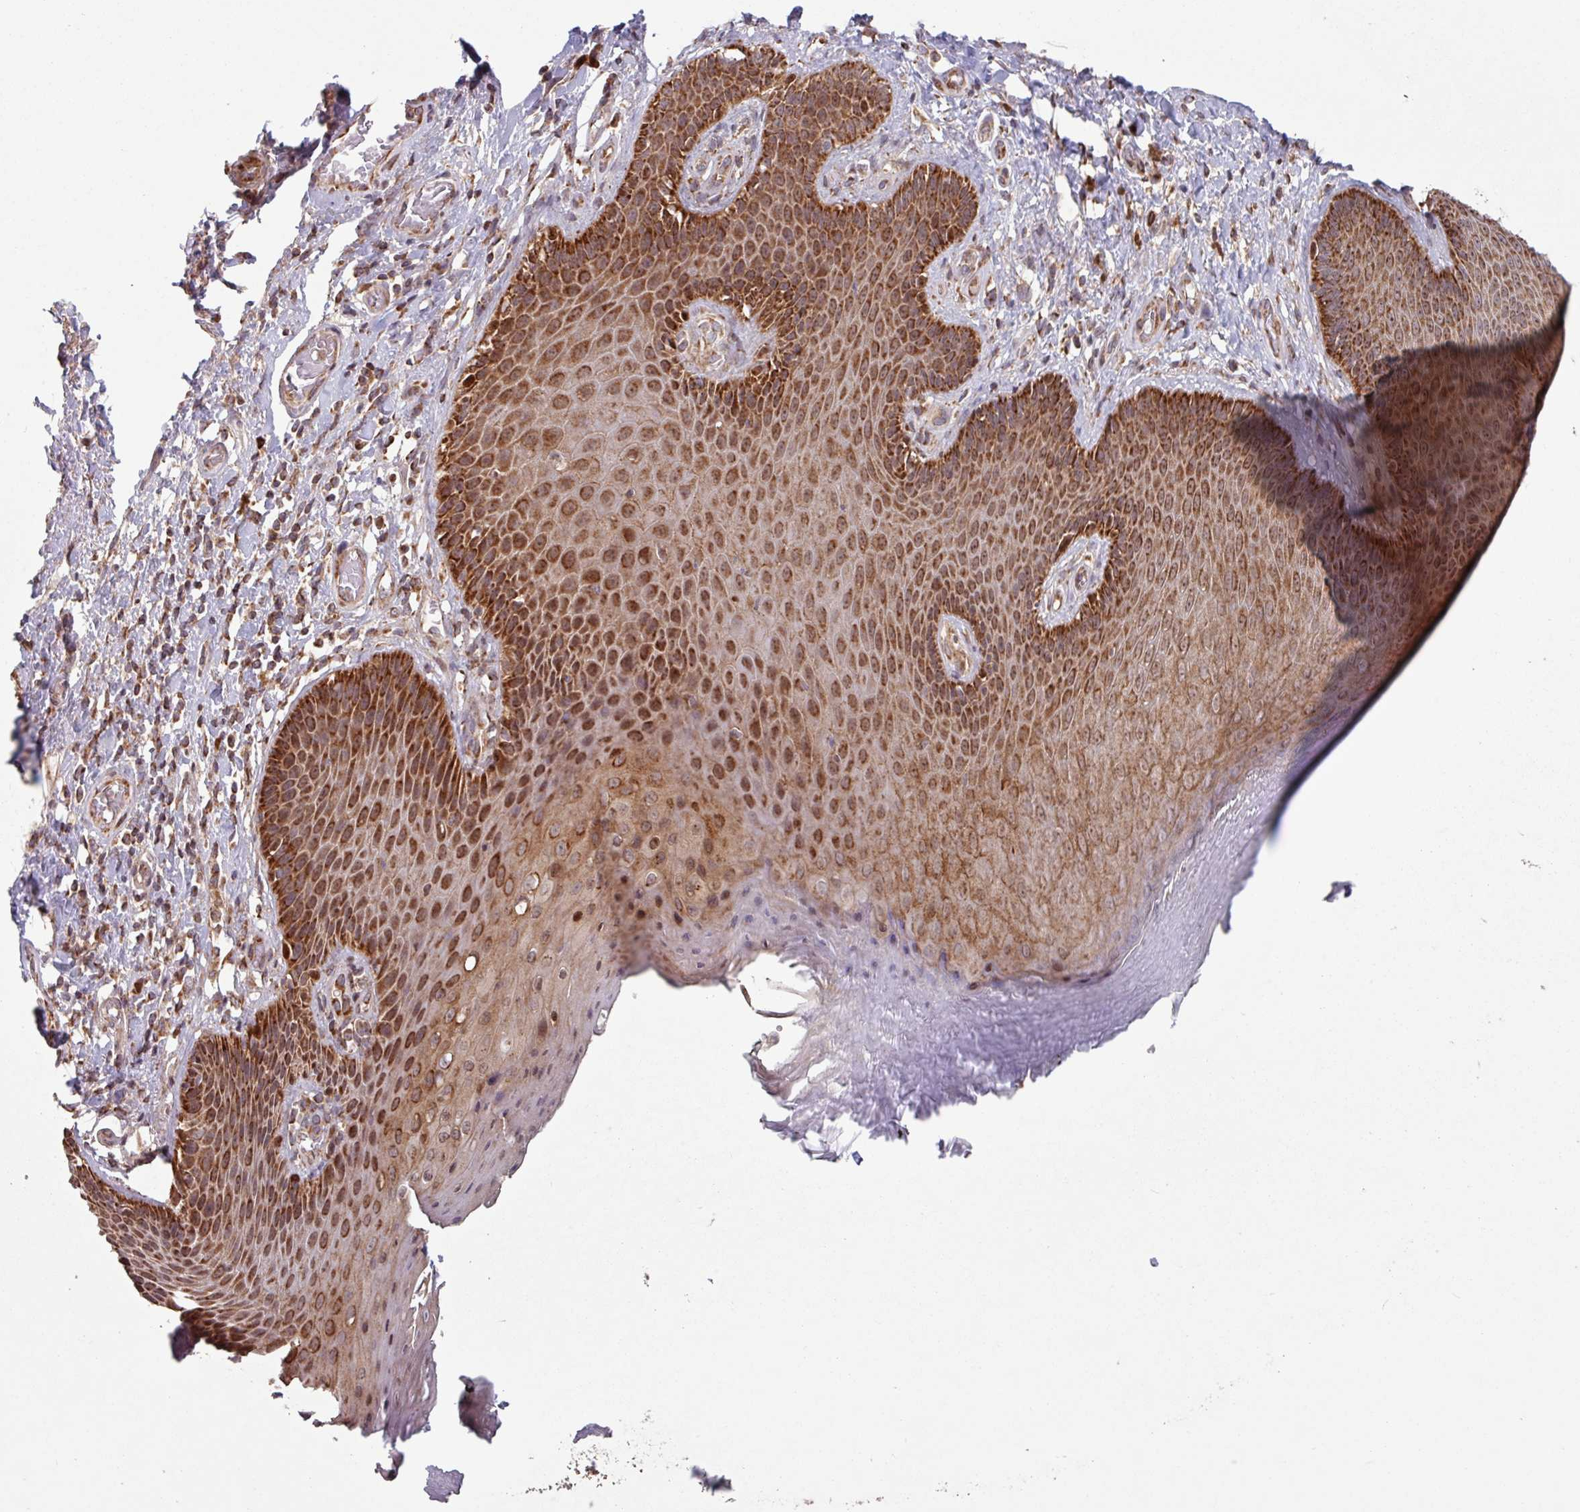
{"staining": {"intensity": "strong", "quantity": ">75%", "location": "cytoplasmic/membranous"}, "tissue": "skin", "cell_type": "Epidermal cells", "image_type": "normal", "snomed": [{"axis": "morphology", "description": "Normal tissue, NOS"}, {"axis": "topography", "description": "Anal"}, {"axis": "topography", "description": "Peripheral nerve tissue"}], "caption": "IHC photomicrograph of unremarkable skin stained for a protein (brown), which demonstrates high levels of strong cytoplasmic/membranous positivity in about >75% of epidermal cells.", "gene": "COX7C", "patient": {"sex": "male", "age": 53}}